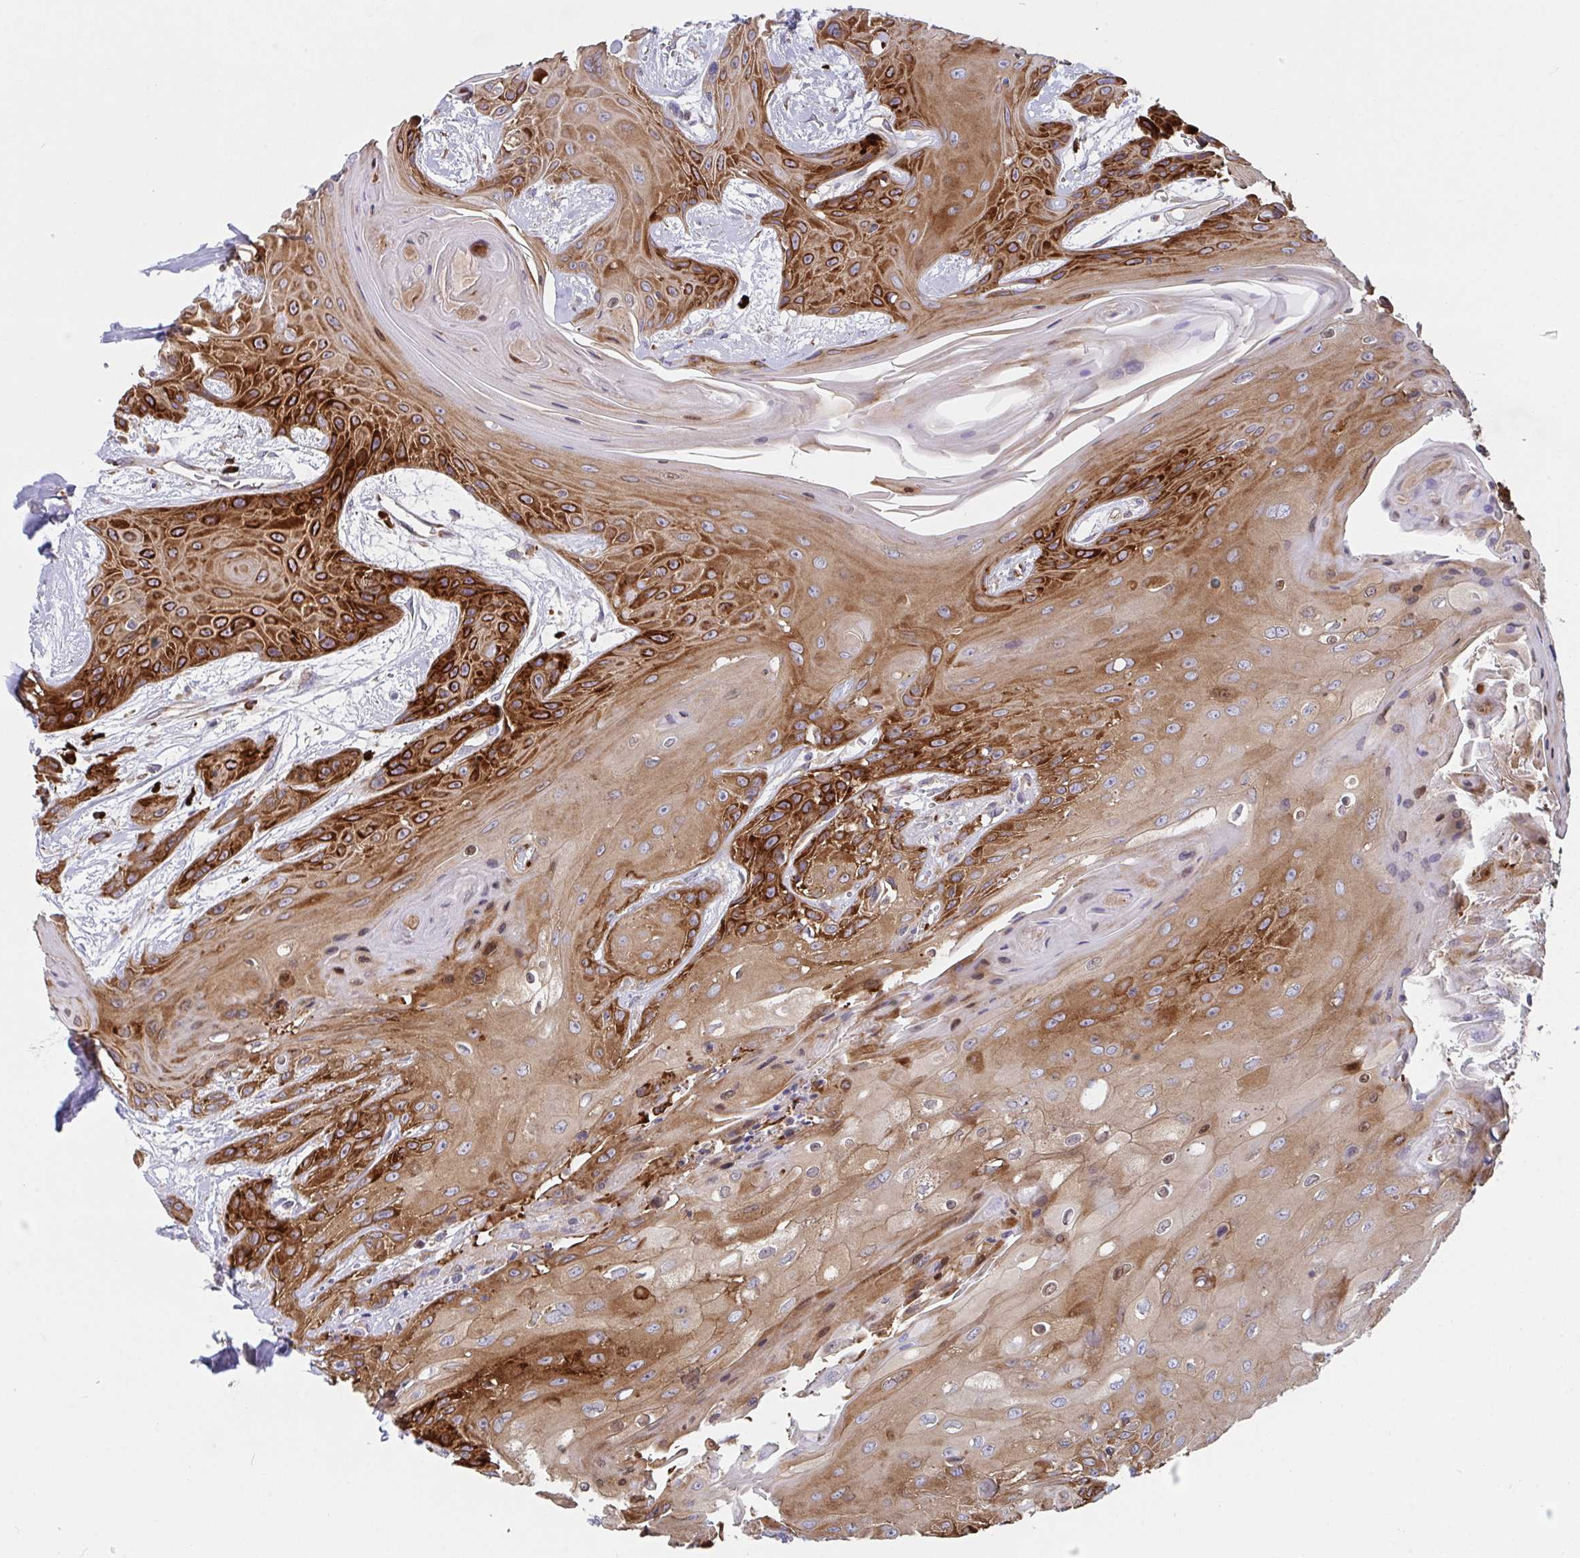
{"staining": {"intensity": "strong", "quantity": "25%-75%", "location": "cytoplasmic/membranous"}, "tissue": "head and neck cancer", "cell_type": "Tumor cells", "image_type": "cancer", "snomed": [{"axis": "morphology", "description": "Squamous cell carcinoma, NOS"}, {"axis": "topography", "description": "Head-Neck"}], "caption": "A high-resolution photomicrograph shows immunohistochemistry staining of head and neck cancer, which displays strong cytoplasmic/membranous staining in approximately 25%-75% of tumor cells. The protein of interest is stained brown, and the nuclei are stained in blue (DAB (3,3'-diaminobenzidine) IHC with brightfield microscopy, high magnification).", "gene": "YARS2", "patient": {"sex": "female", "age": 73}}